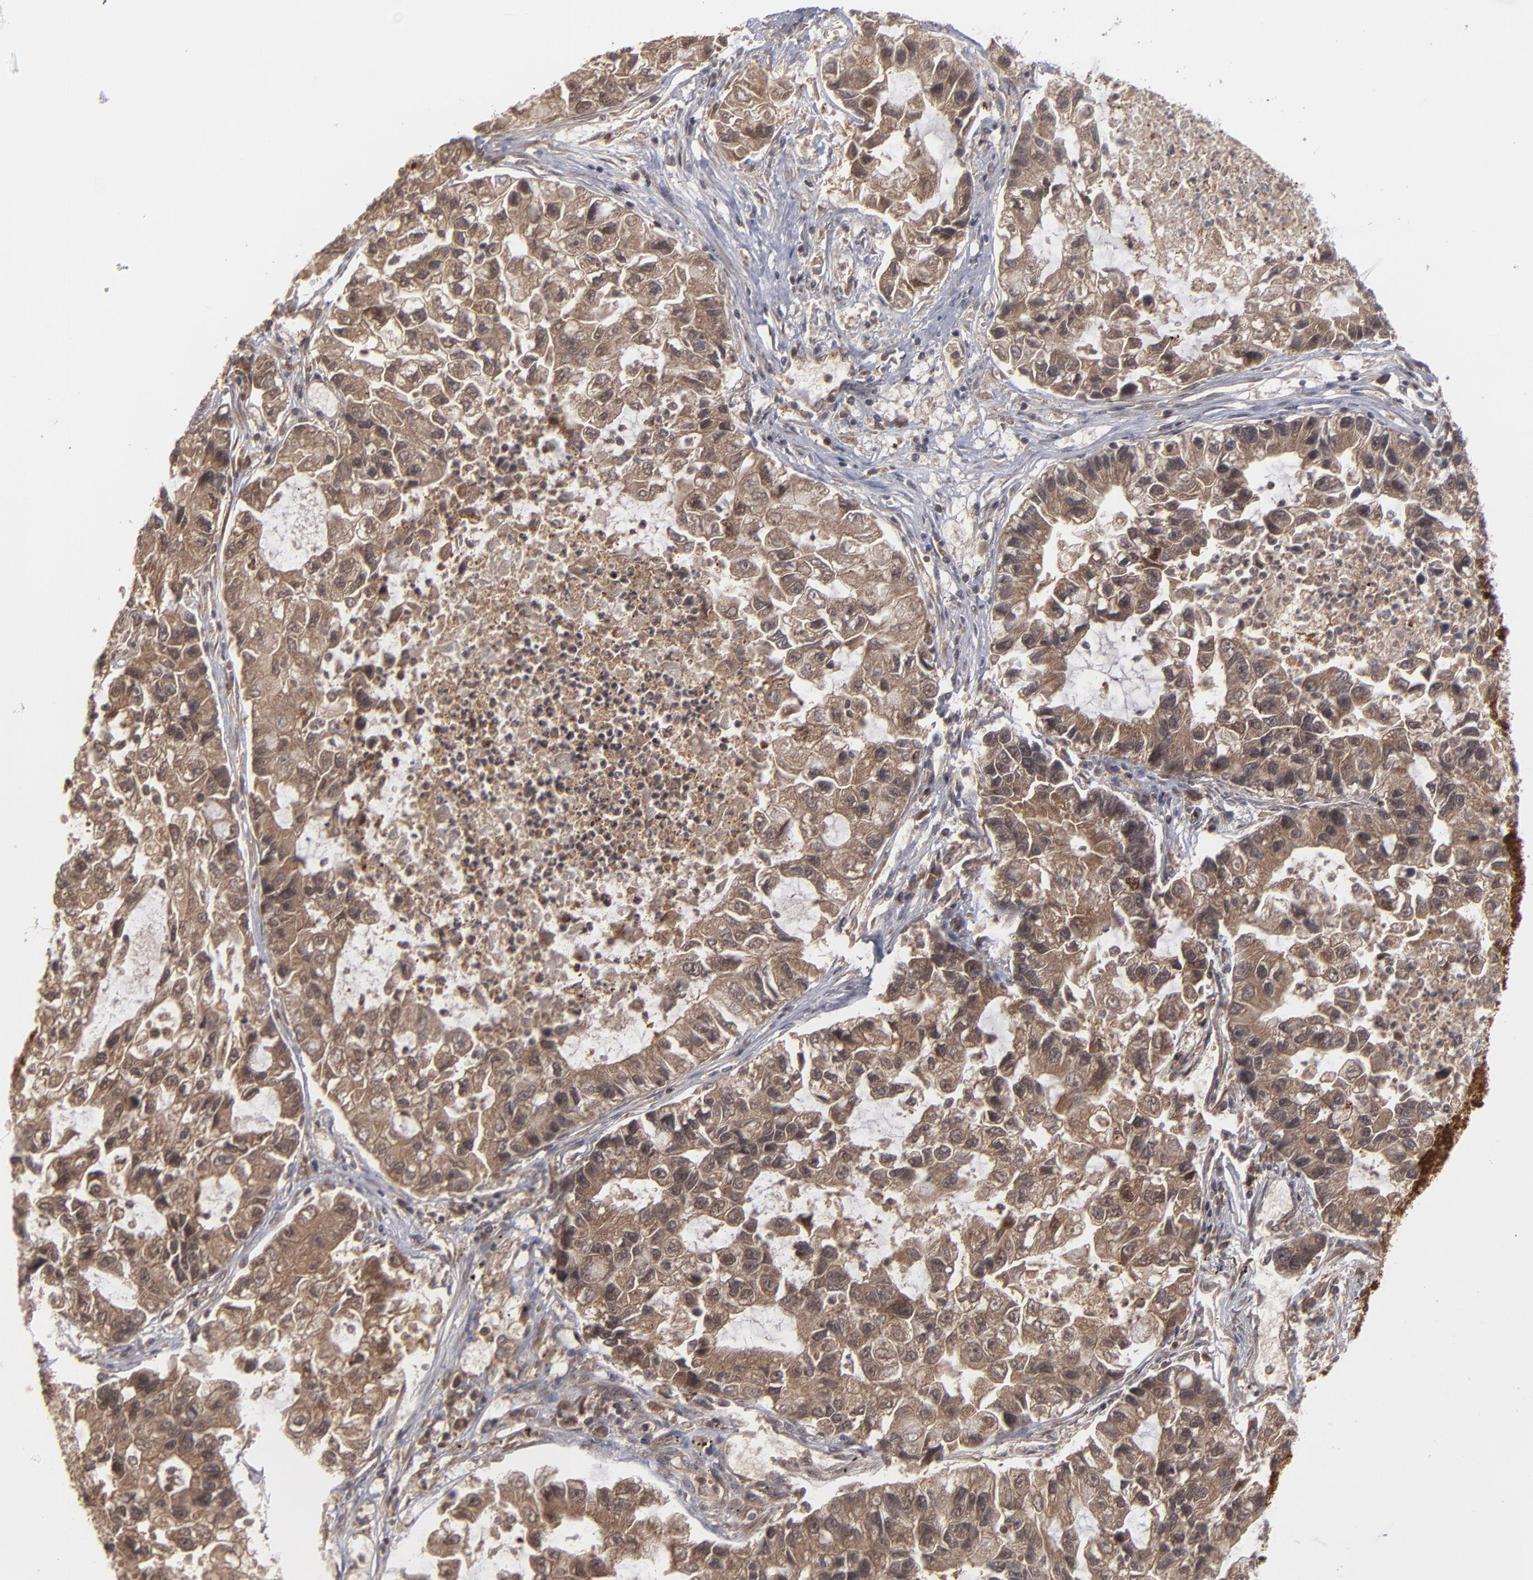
{"staining": {"intensity": "moderate", "quantity": ">75%", "location": "cytoplasmic/membranous,nuclear"}, "tissue": "lung cancer", "cell_type": "Tumor cells", "image_type": "cancer", "snomed": [{"axis": "morphology", "description": "Adenocarcinoma, NOS"}, {"axis": "topography", "description": "Lung"}], "caption": "Immunohistochemistry (DAB) staining of human lung adenocarcinoma exhibits moderate cytoplasmic/membranous and nuclear protein expression in approximately >75% of tumor cells.", "gene": "GSR", "patient": {"sex": "female", "age": 51}}